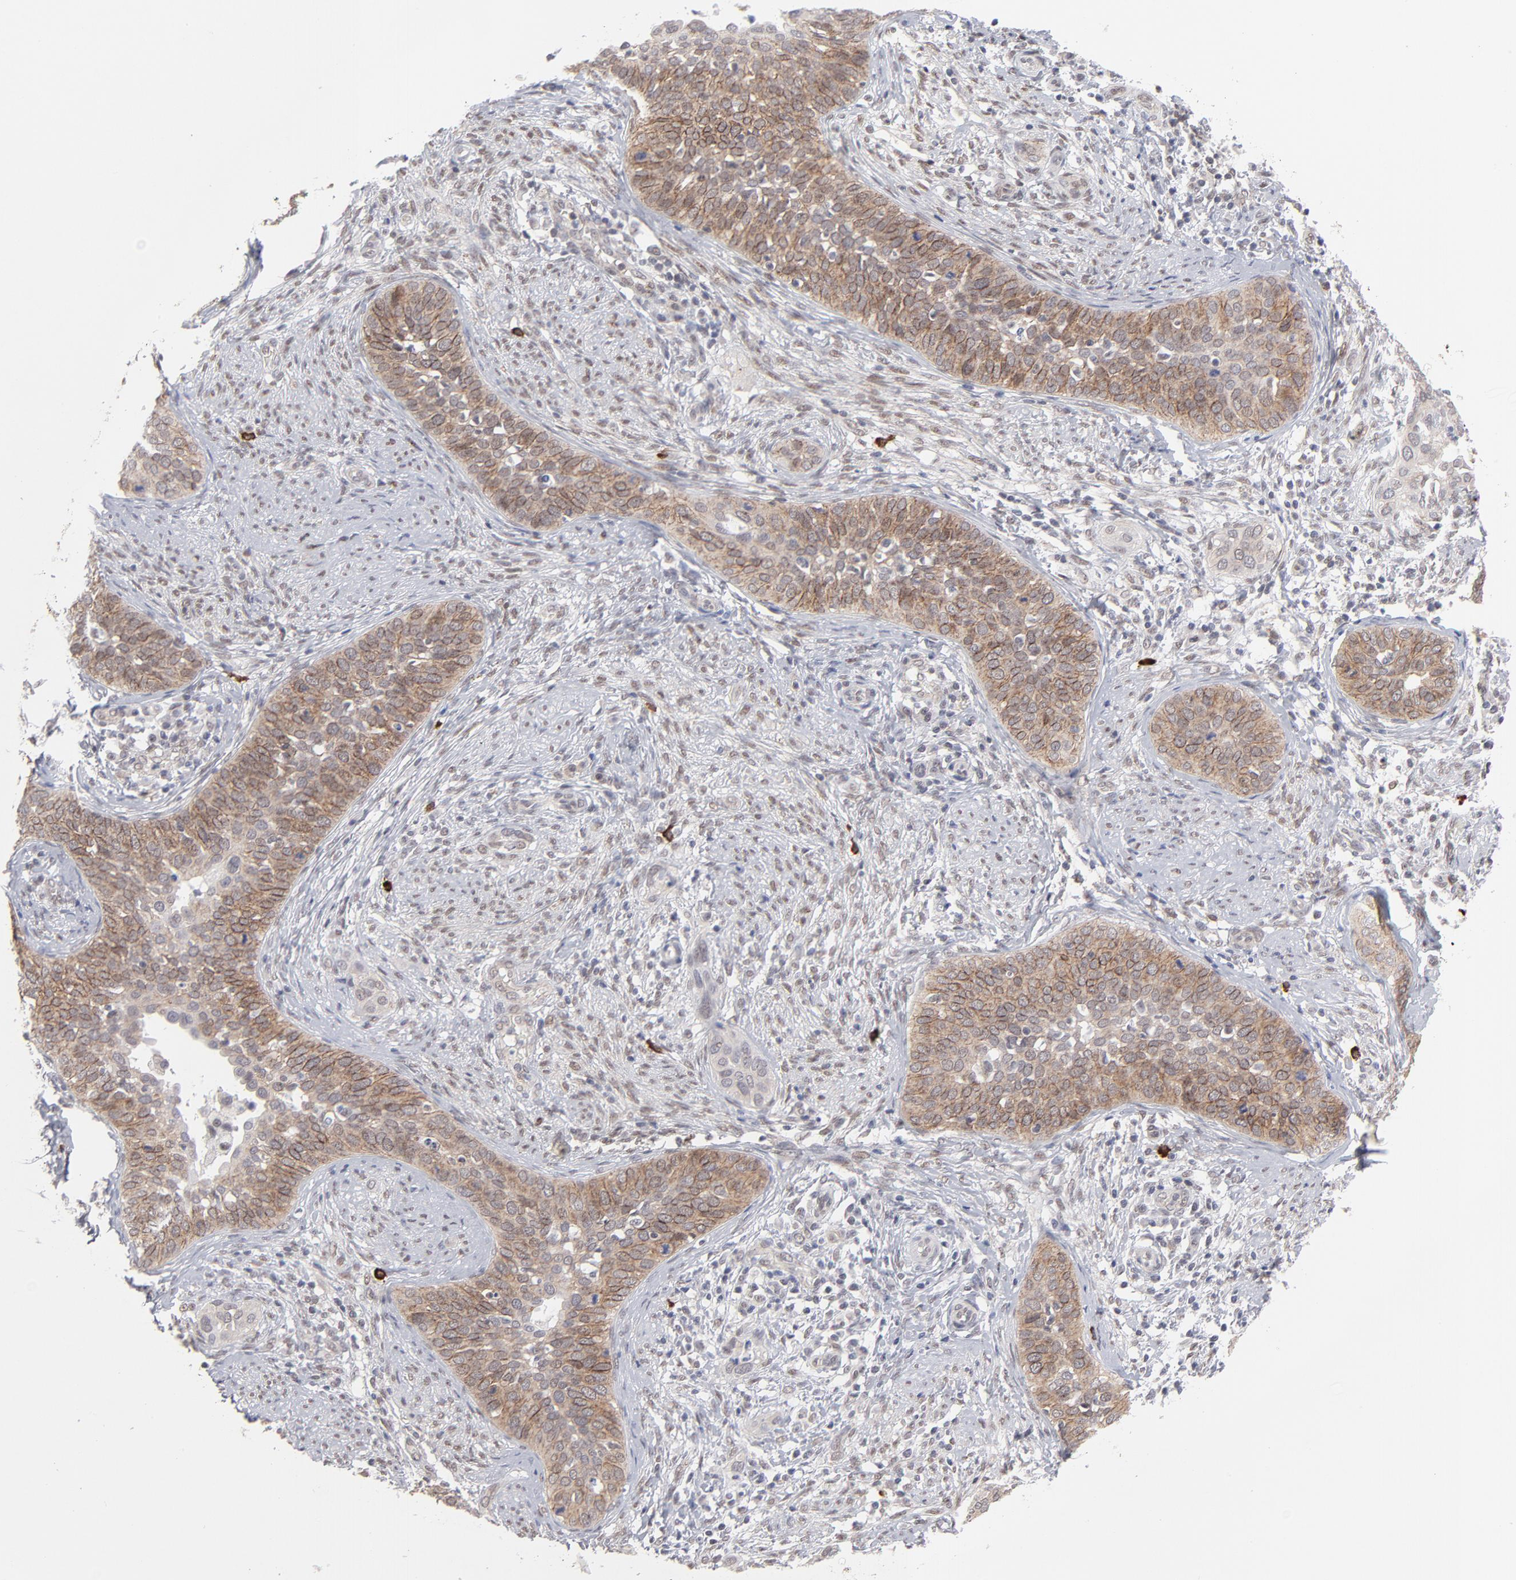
{"staining": {"intensity": "moderate", "quantity": ">75%", "location": "cytoplasmic/membranous,nuclear"}, "tissue": "cervical cancer", "cell_type": "Tumor cells", "image_type": "cancer", "snomed": [{"axis": "morphology", "description": "Squamous cell carcinoma, NOS"}, {"axis": "topography", "description": "Cervix"}], "caption": "Protein analysis of squamous cell carcinoma (cervical) tissue exhibits moderate cytoplasmic/membranous and nuclear positivity in about >75% of tumor cells.", "gene": "NBN", "patient": {"sex": "female", "age": 31}}